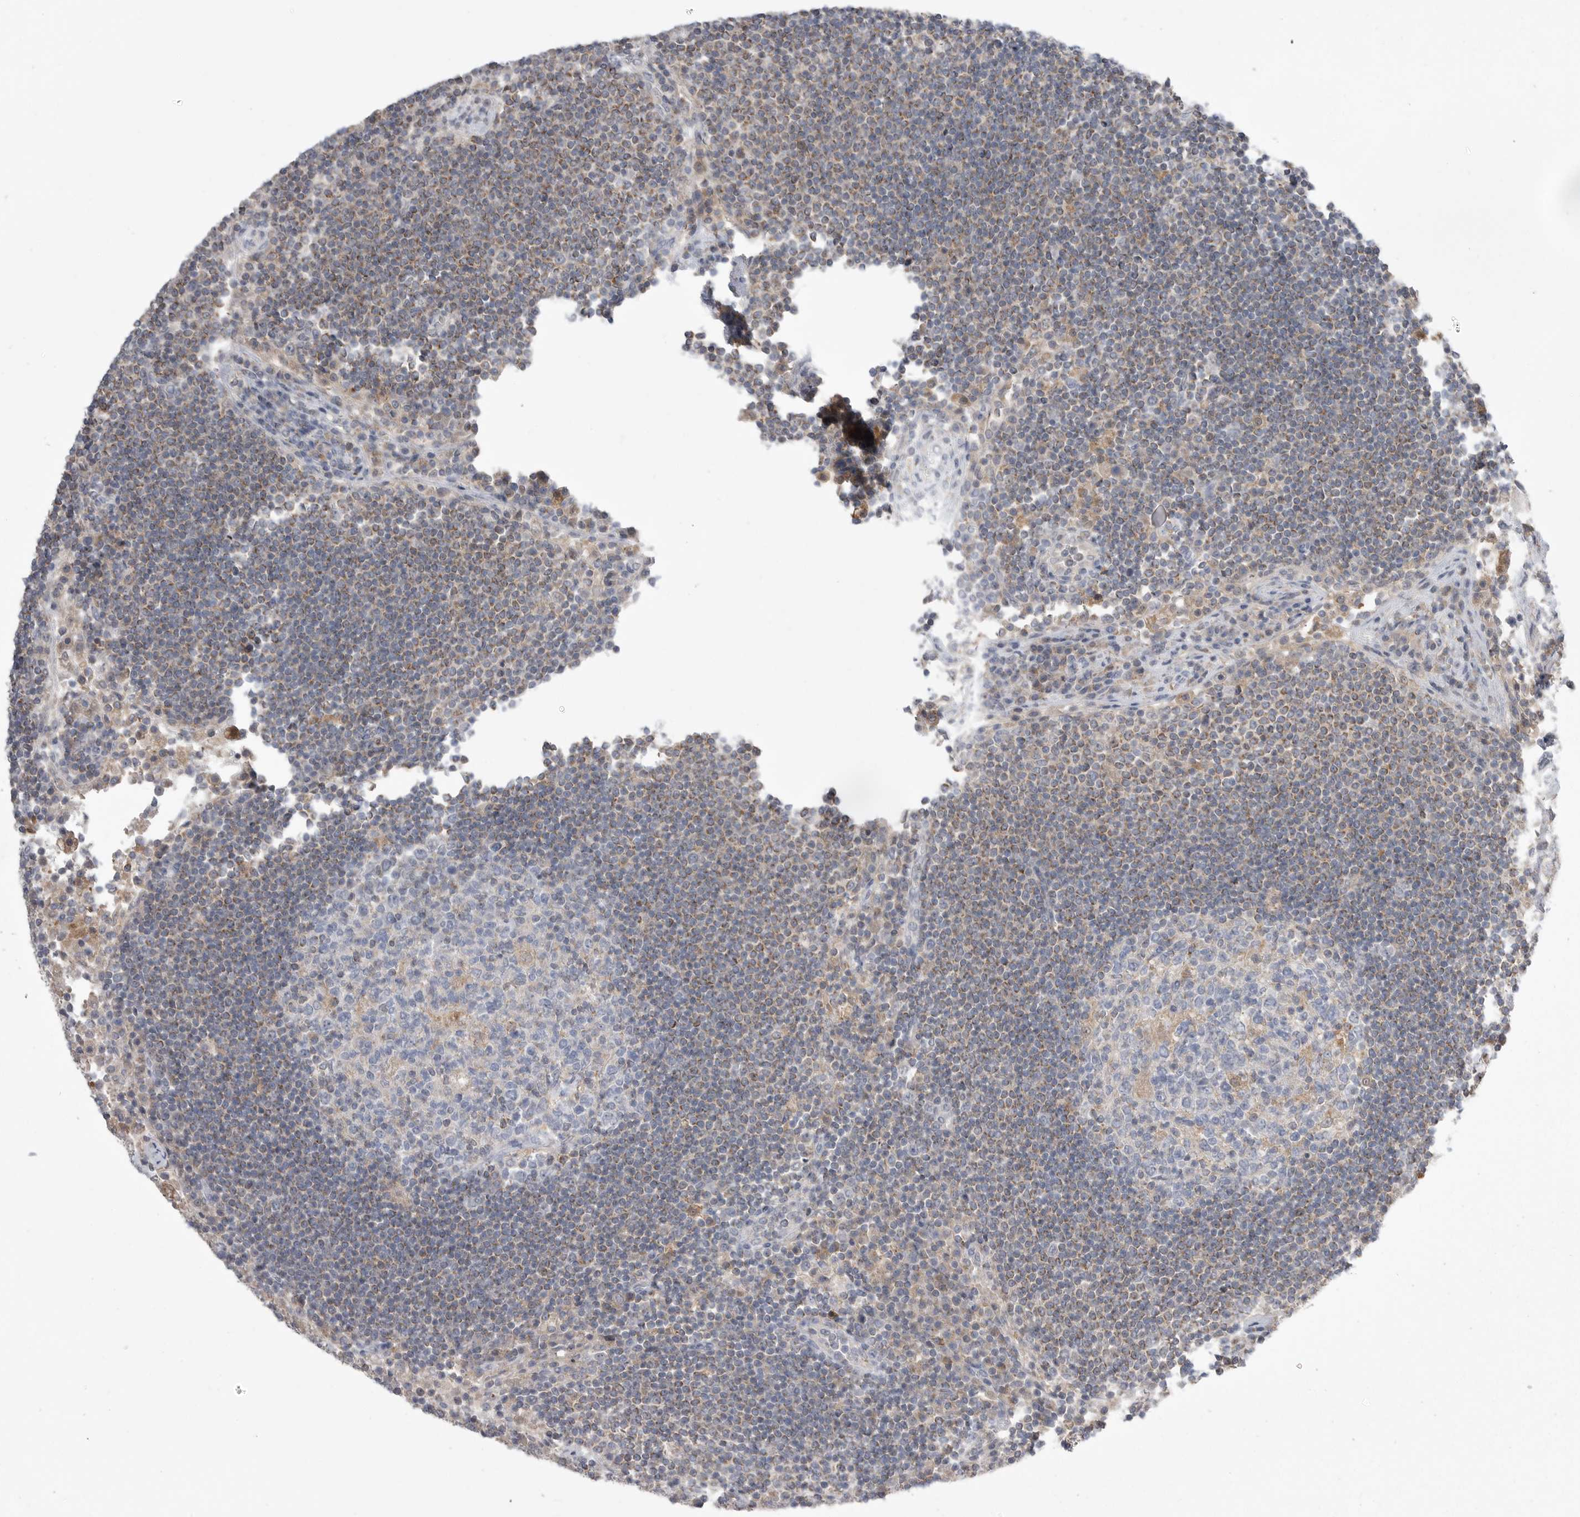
{"staining": {"intensity": "weak", "quantity": "25%-75%", "location": "cytoplasmic/membranous"}, "tissue": "lymph node", "cell_type": "Germinal center cells", "image_type": "normal", "snomed": [{"axis": "morphology", "description": "Normal tissue, NOS"}, {"axis": "topography", "description": "Lymph node"}], "caption": "Protein expression analysis of benign human lymph node reveals weak cytoplasmic/membranous staining in approximately 25%-75% of germinal center cells. The staining was performed using DAB (3,3'-diaminobenzidine) to visualize the protein expression in brown, while the nuclei were stained in blue with hematoxylin (Magnification: 20x).", "gene": "KYAT3", "patient": {"sex": "female", "age": 53}}